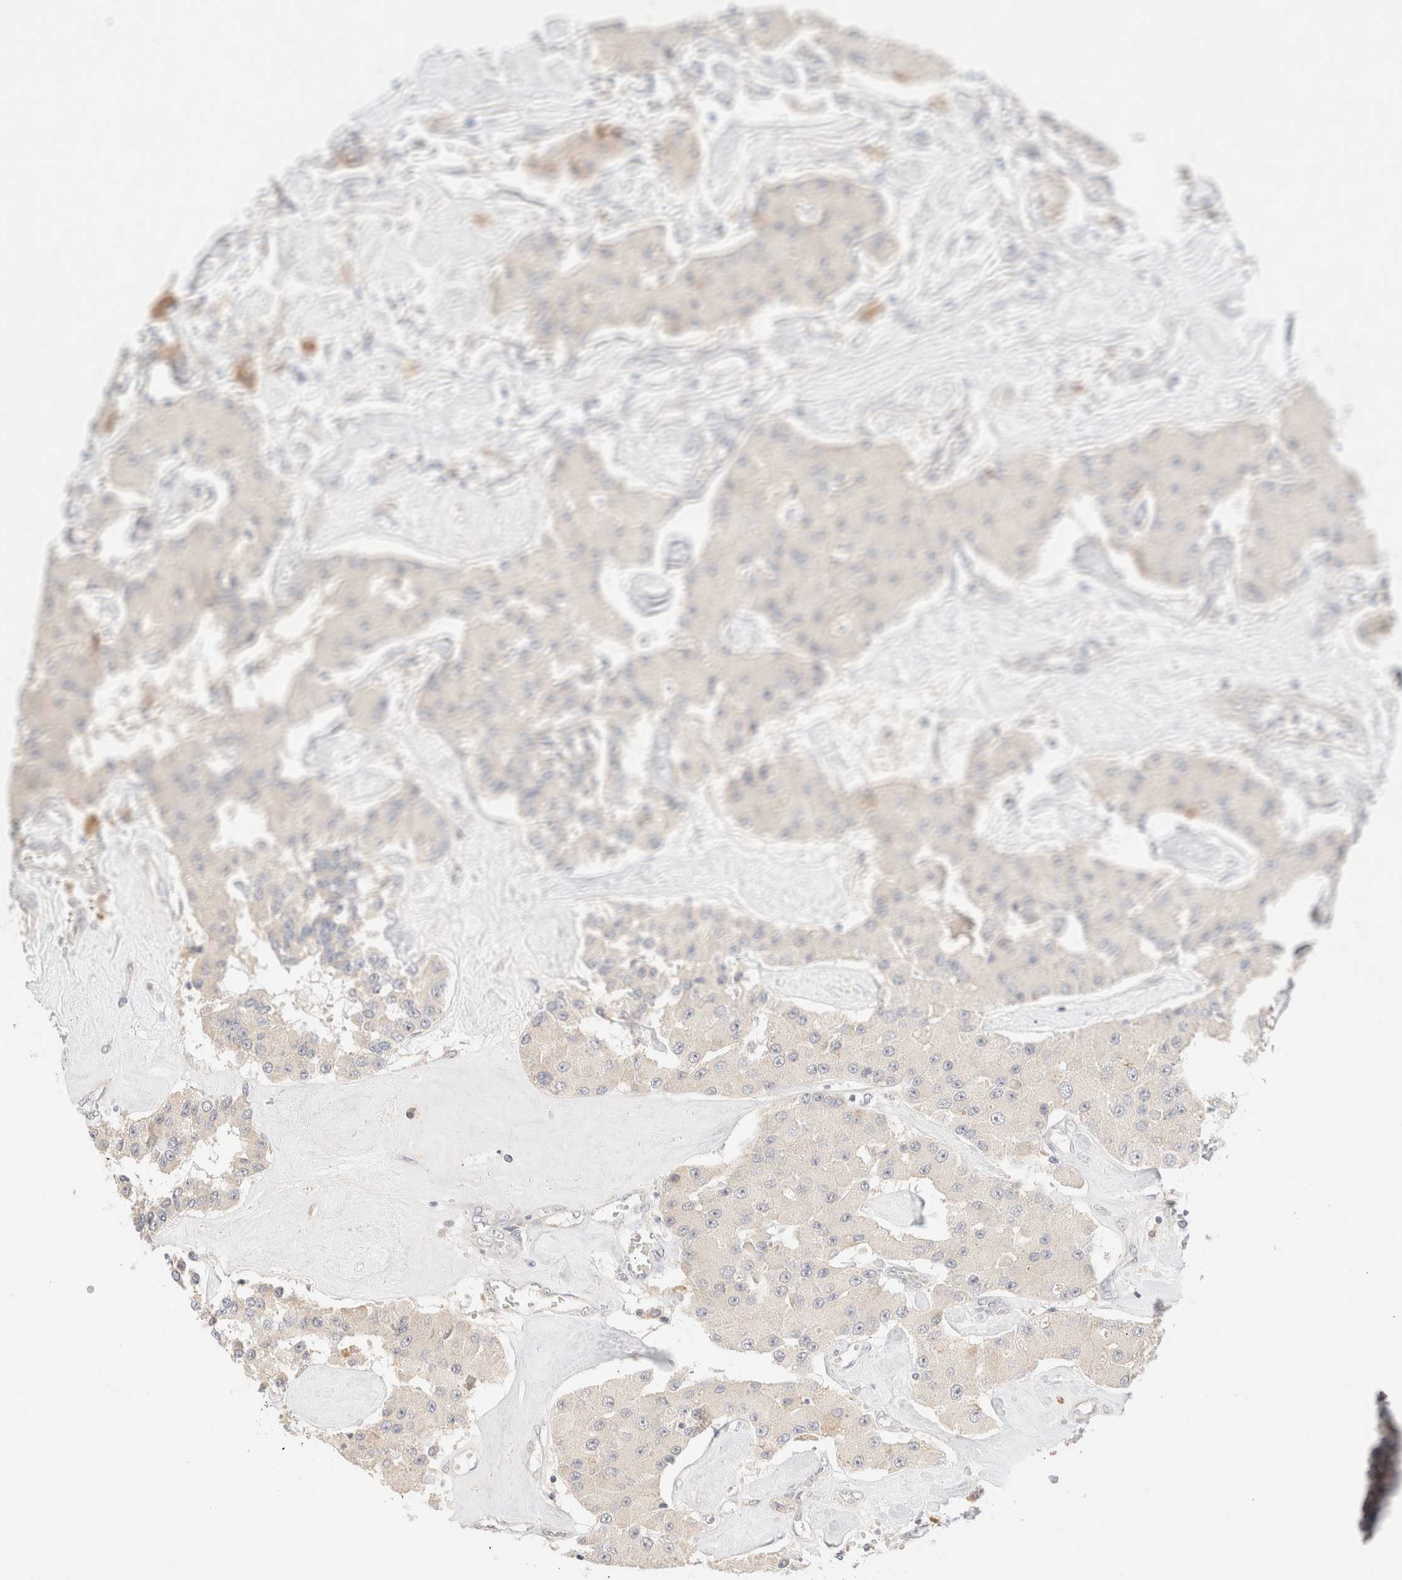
{"staining": {"intensity": "negative", "quantity": "none", "location": "none"}, "tissue": "carcinoid", "cell_type": "Tumor cells", "image_type": "cancer", "snomed": [{"axis": "morphology", "description": "Carcinoid, malignant, NOS"}, {"axis": "topography", "description": "Pancreas"}], "caption": "The immunohistochemistry (IHC) histopathology image has no significant expression in tumor cells of carcinoid tissue.", "gene": "SNTB1", "patient": {"sex": "male", "age": 41}}